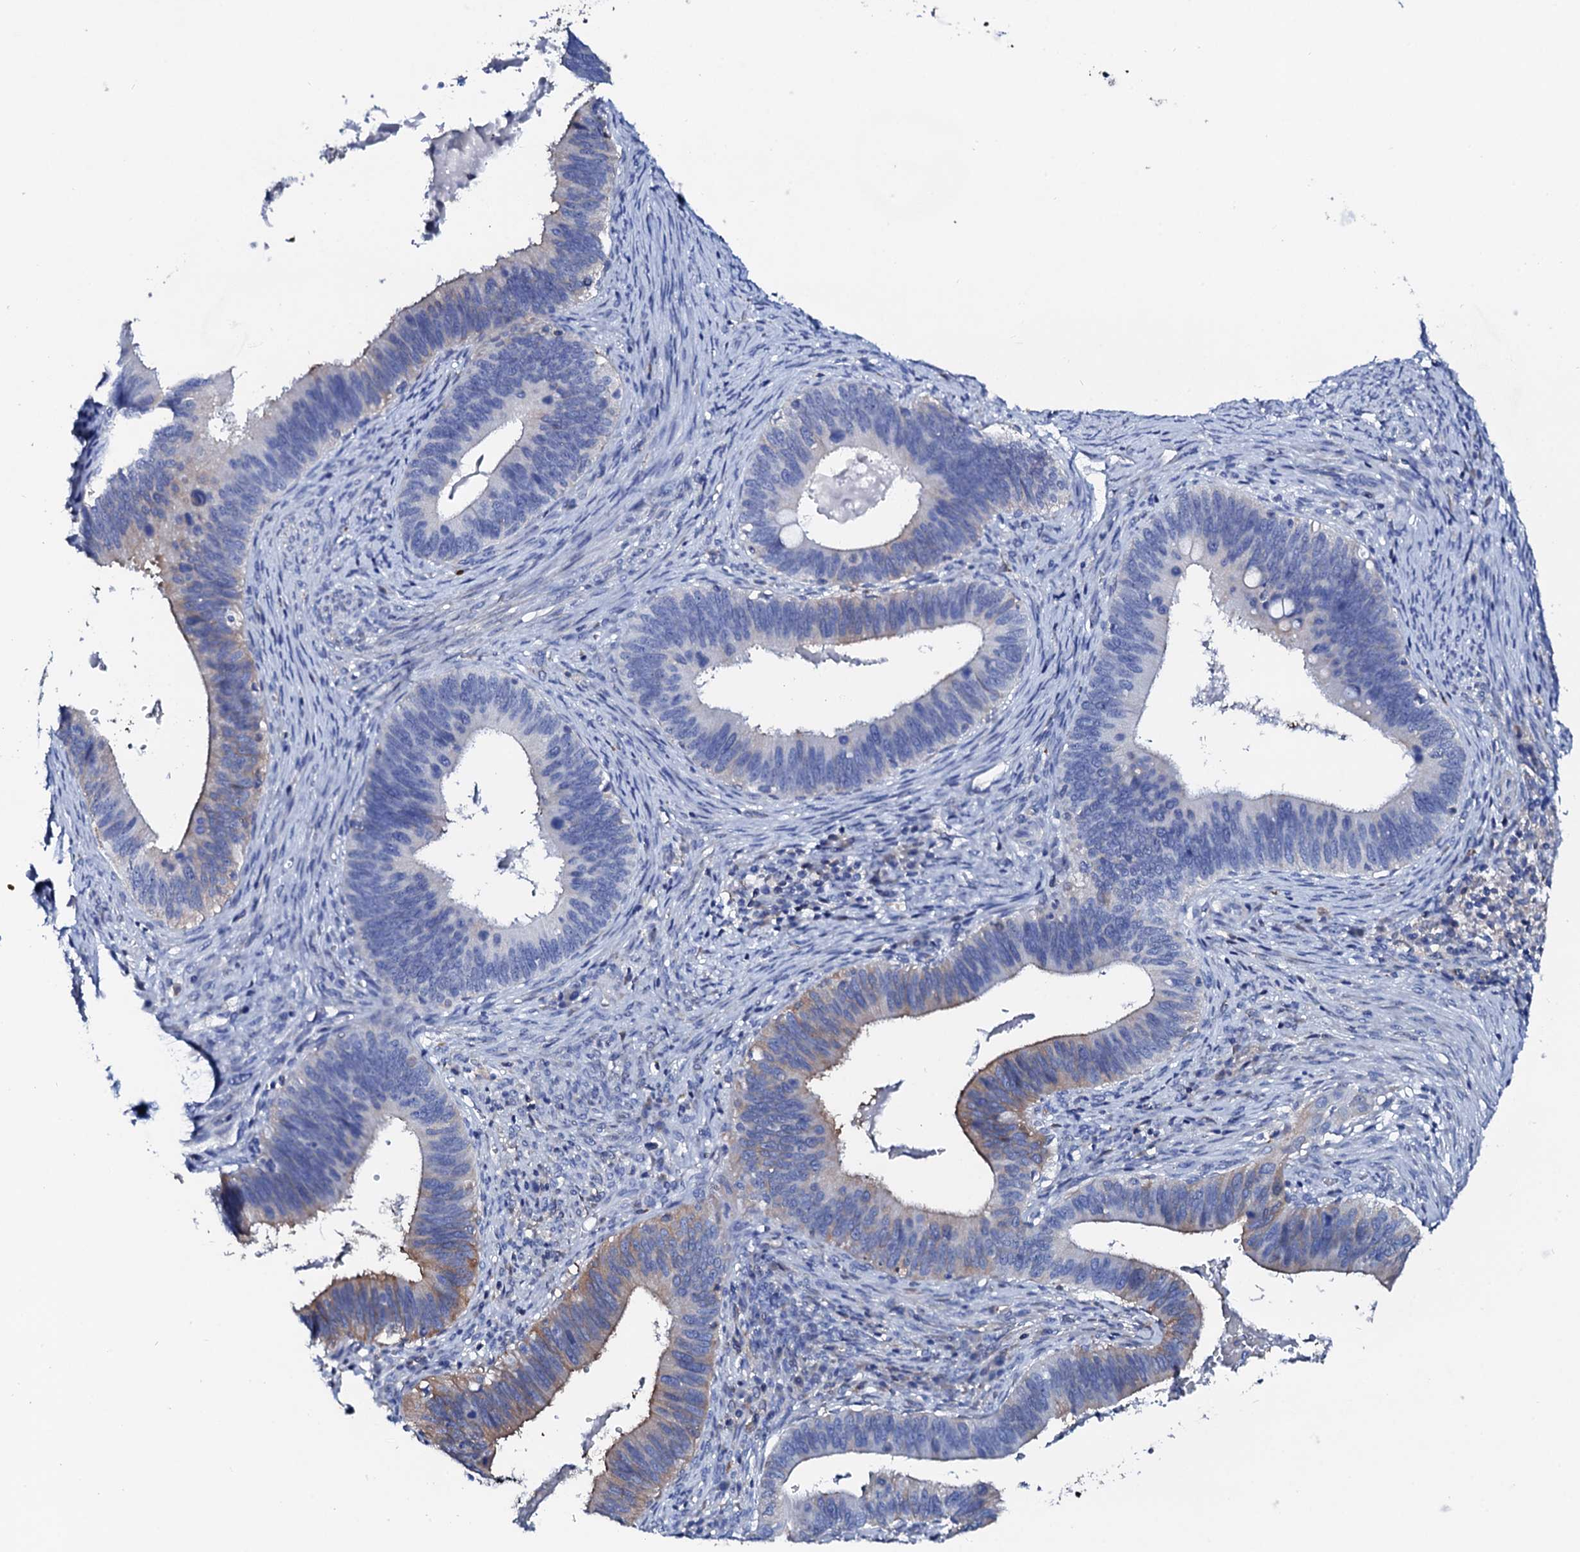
{"staining": {"intensity": "weak", "quantity": "<25%", "location": "cytoplasmic/membranous"}, "tissue": "cervical cancer", "cell_type": "Tumor cells", "image_type": "cancer", "snomed": [{"axis": "morphology", "description": "Adenocarcinoma, NOS"}, {"axis": "topography", "description": "Cervix"}], "caption": "IHC histopathology image of cervical cancer stained for a protein (brown), which reveals no staining in tumor cells. Brightfield microscopy of immunohistochemistry (IHC) stained with DAB (3,3'-diaminobenzidine) (brown) and hematoxylin (blue), captured at high magnification.", "gene": "GLB1L3", "patient": {"sex": "female", "age": 42}}